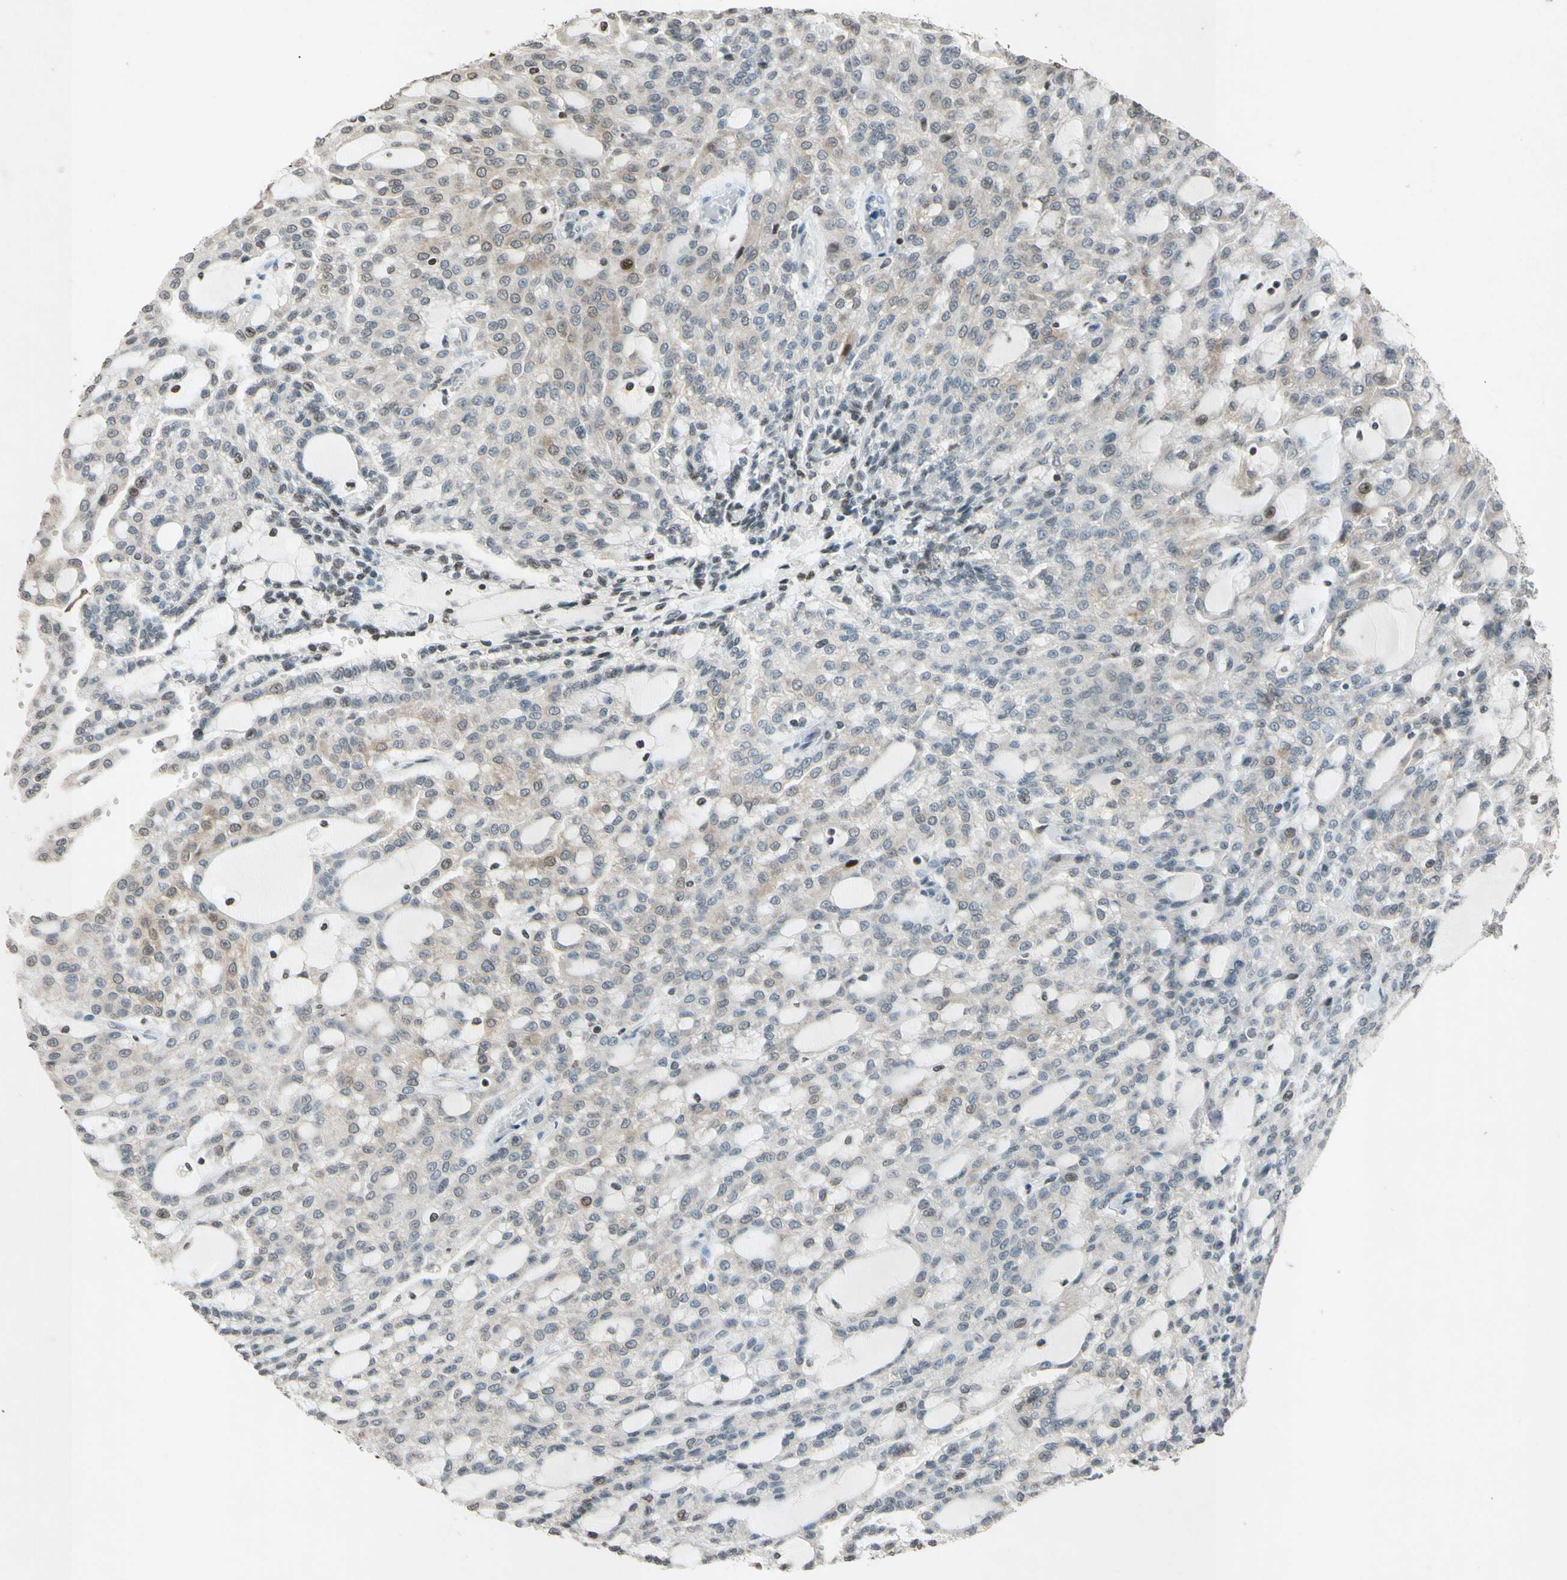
{"staining": {"intensity": "weak", "quantity": ">75%", "location": "cytoplasmic/membranous"}, "tissue": "renal cancer", "cell_type": "Tumor cells", "image_type": "cancer", "snomed": [{"axis": "morphology", "description": "Adenocarcinoma, NOS"}, {"axis": "topography", "description": "Kidney"}], "caption": "There is low levels of weak cytoplasmic/membranous expression in tumor cells of renal cancer, as demonstrated by immunohistochemical staining (brown color).", "gene": "CLDN11", "patient": {"sex": "male", "age": 63}}